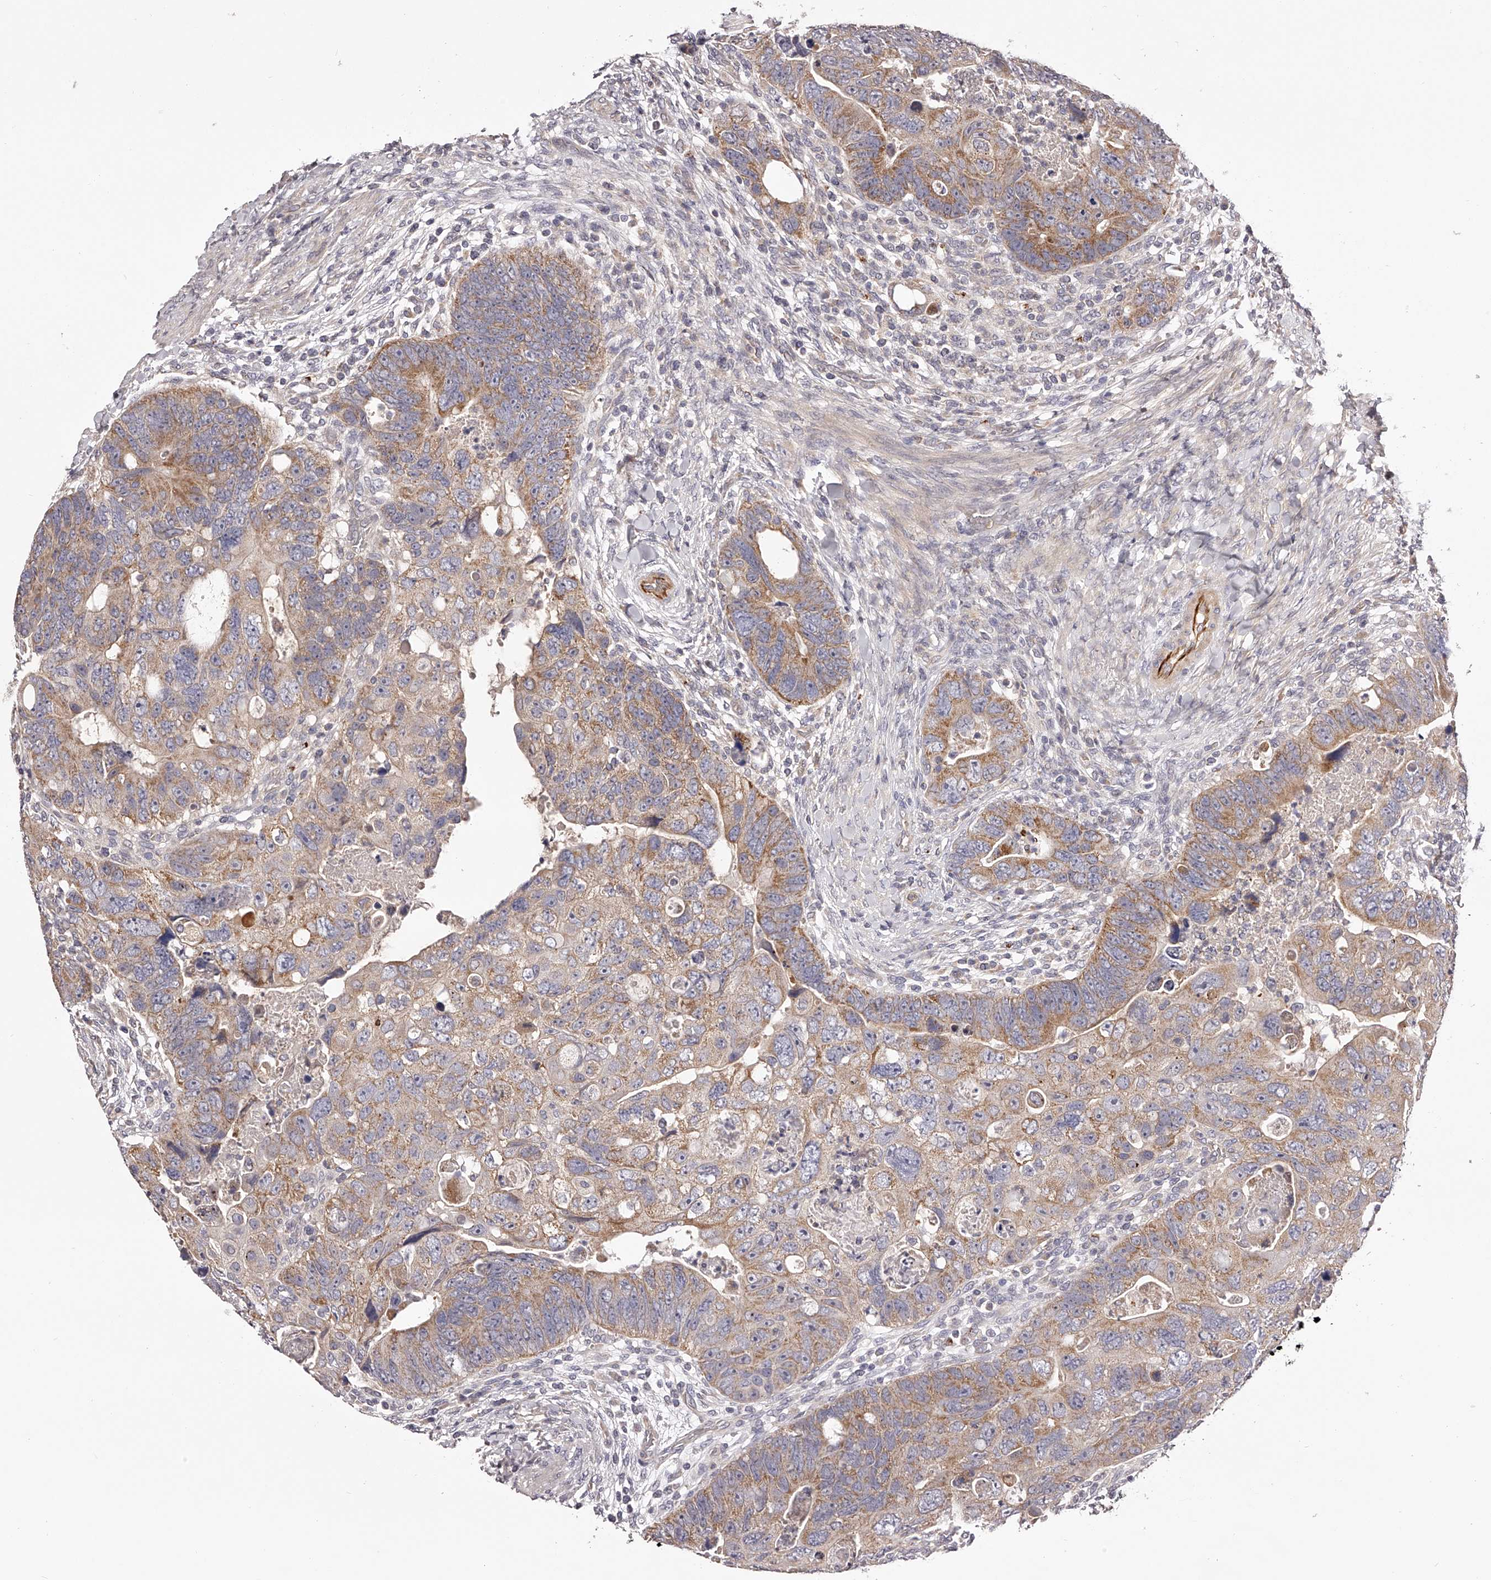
{"staining": {"intensity": "moderate", "quantity": ">75%", "location": "cytoplasmic/membranous"}, "tissue": "colorectal cancer", "cell_type": "Tumor cells", "image_type": "cancer", "snomed": [{"axis": "morphology", "description": "Adenocarcinoma, NOS"}, {"axis": "topography", "description": "Rectum"}], "caption": "High-magnification brightfield microscopy of colorectal adenocarcinoma stained with DAB (brown) and counterstained with hematoxylin (blue). tumor cells exhibit moderate cytoplasmic/membranous staining is identified in approximately>75% of cells.", "gene": "ODF2L", "patient": {"sex": "male", "age": 59}}